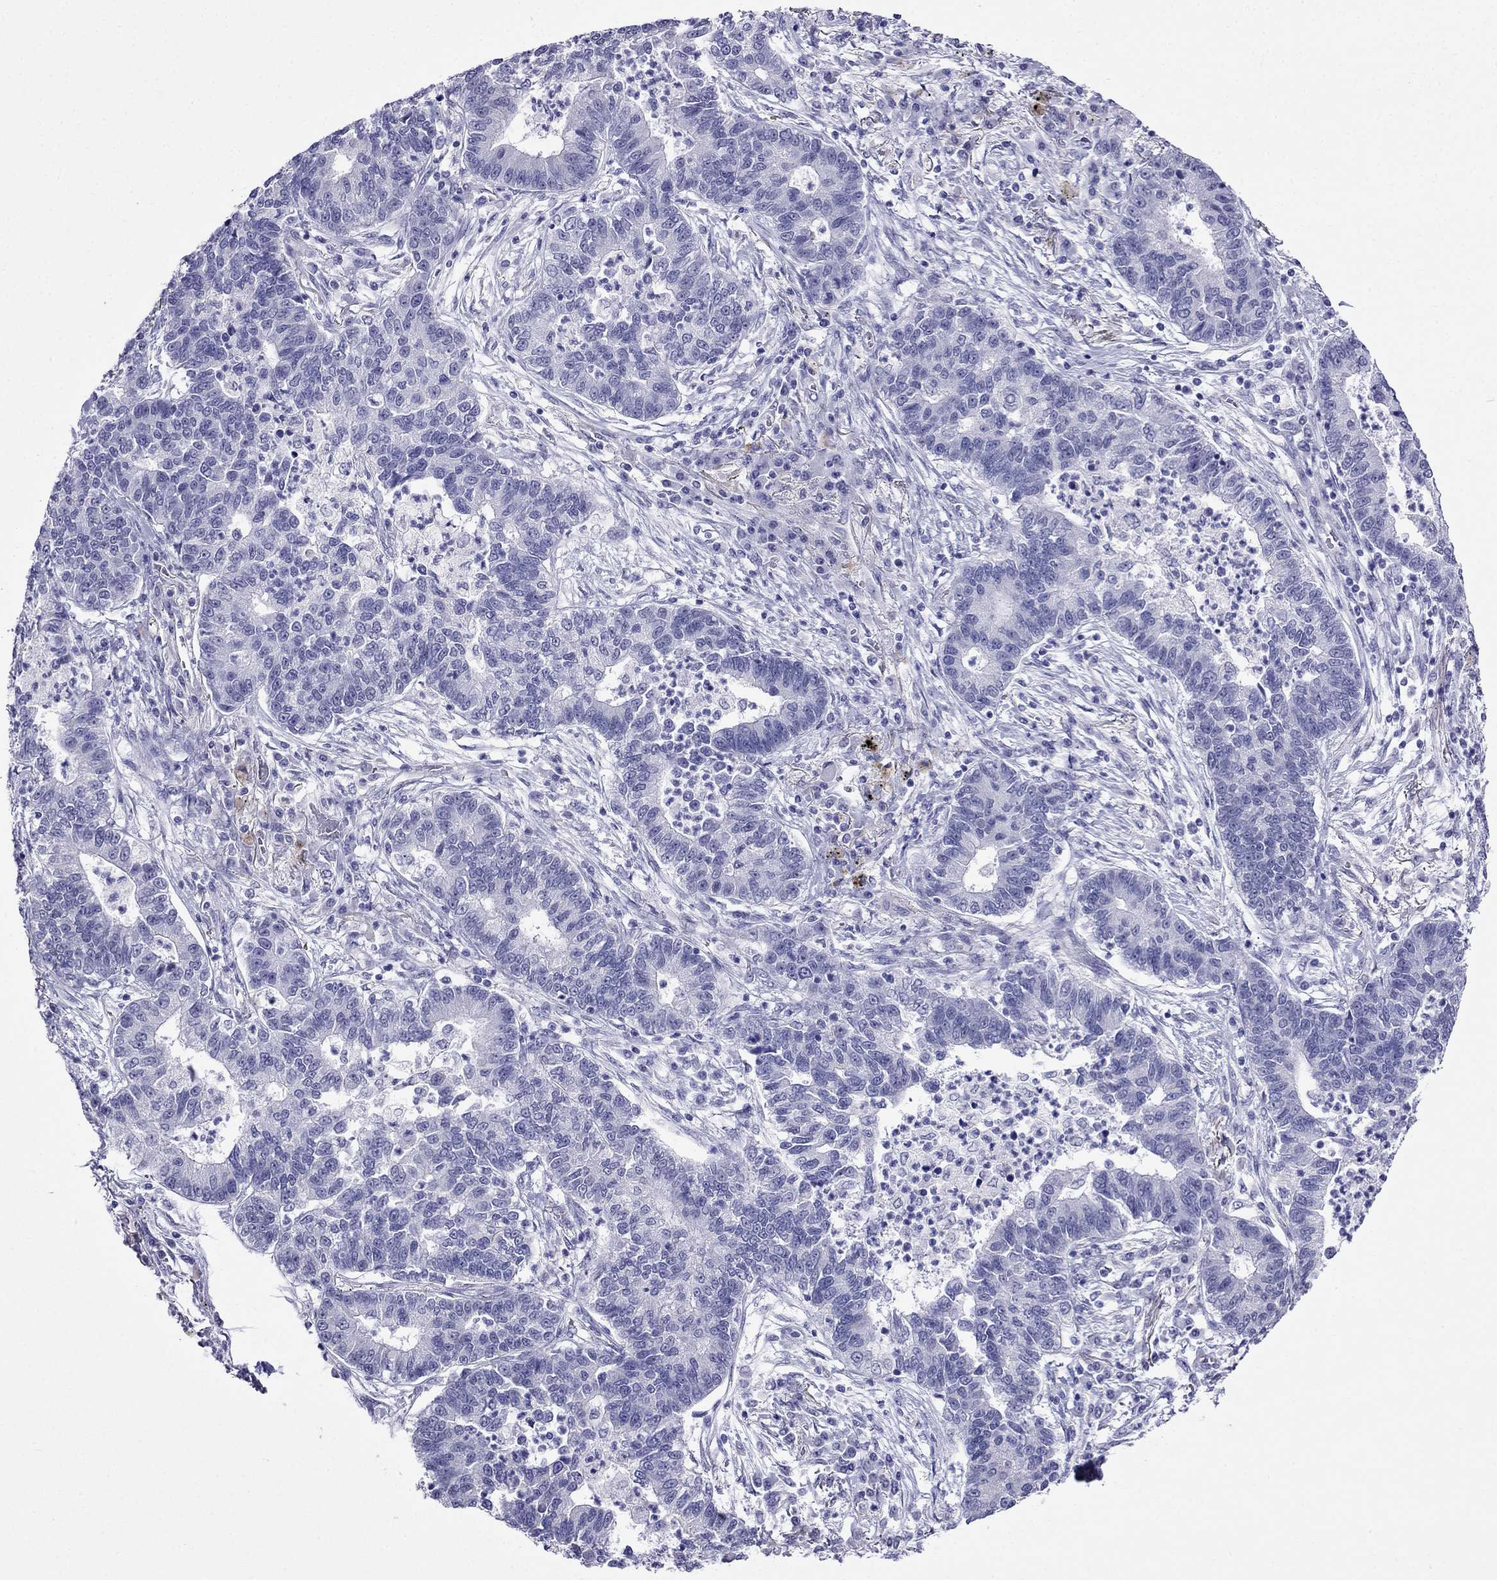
{"staining": {"intensity": "negative", "quantity": "none", "location": "none"}, "tissue": "lung cancer", "cell_type": "Tumor cells", "image_type": "cancer", "snomed": [{"axis": "morphology", "description": "Adenocarcinoma, NOS"}, {"axis": "topography", "description": "Lung"}], "caption": "IHC photomicrograph of neoplastic tissue: lung cancer stained with DAB (3,3'-diaminobenzidine) demonstrates no significant protein staining in tumor cells.", "gene": "MGP", "patient": {"sex": "female", "age": 57}}